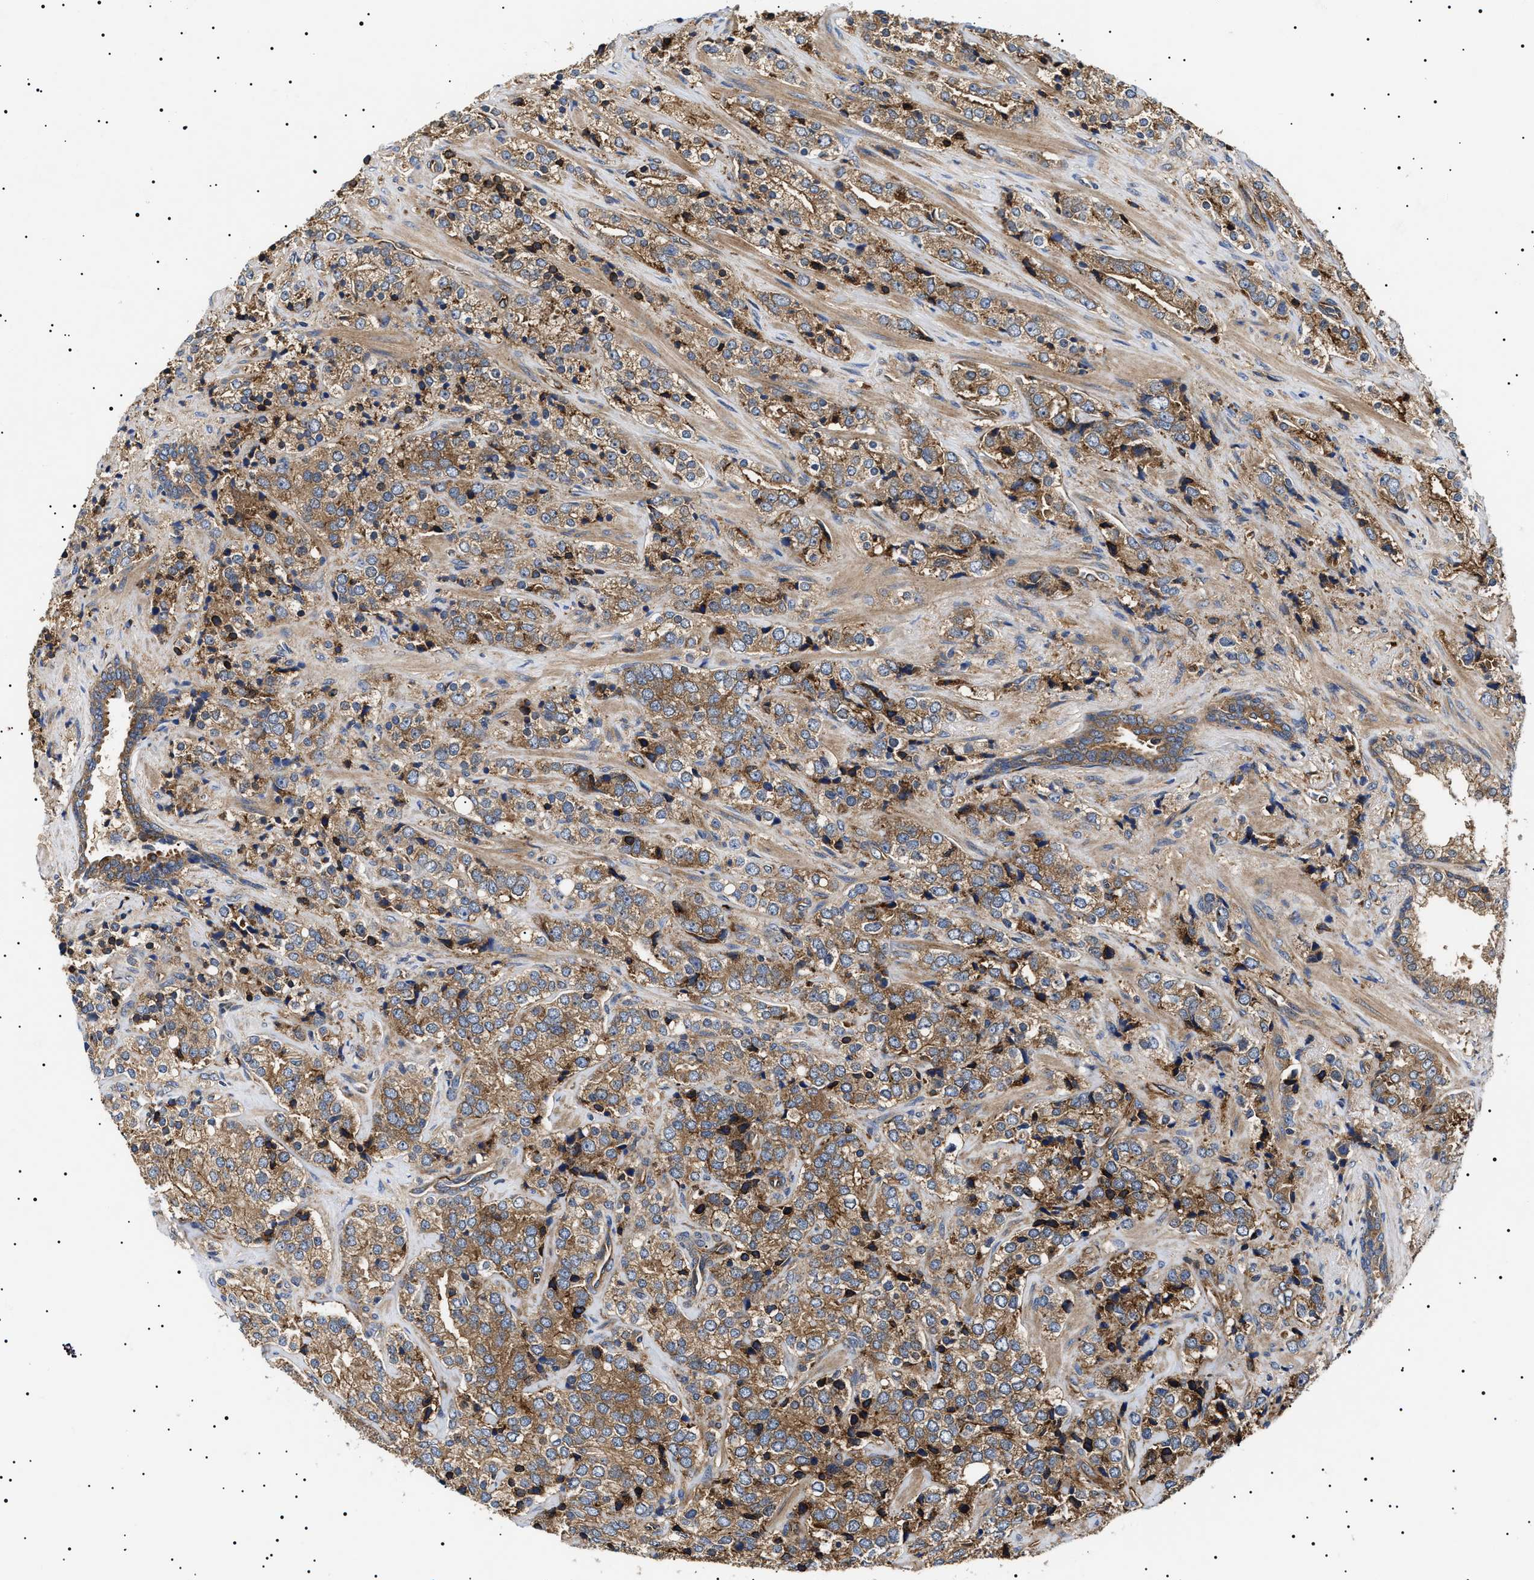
{"staining": {"intensity": "moderate", "quantity": ">75%", "location": "cytoplasmic/membranous"}, "tissue": "prostate cancer", "cell_type": "Tumor cells", "image_type": "cancer", "snomed": [{"axis": "morphology", "description": "Adenocarcinoma, High grade"}, {"axis": "topography", "description": "Prostate"}], "caption": "A histopathology image of prostate high-grade adenocarcinoma stained for a protein demonstrates moderate cytoplasmic/membranous brown staining in tumor cells.", "gene": "TPP2", "patient": {"sex": "male", "age": 71}}